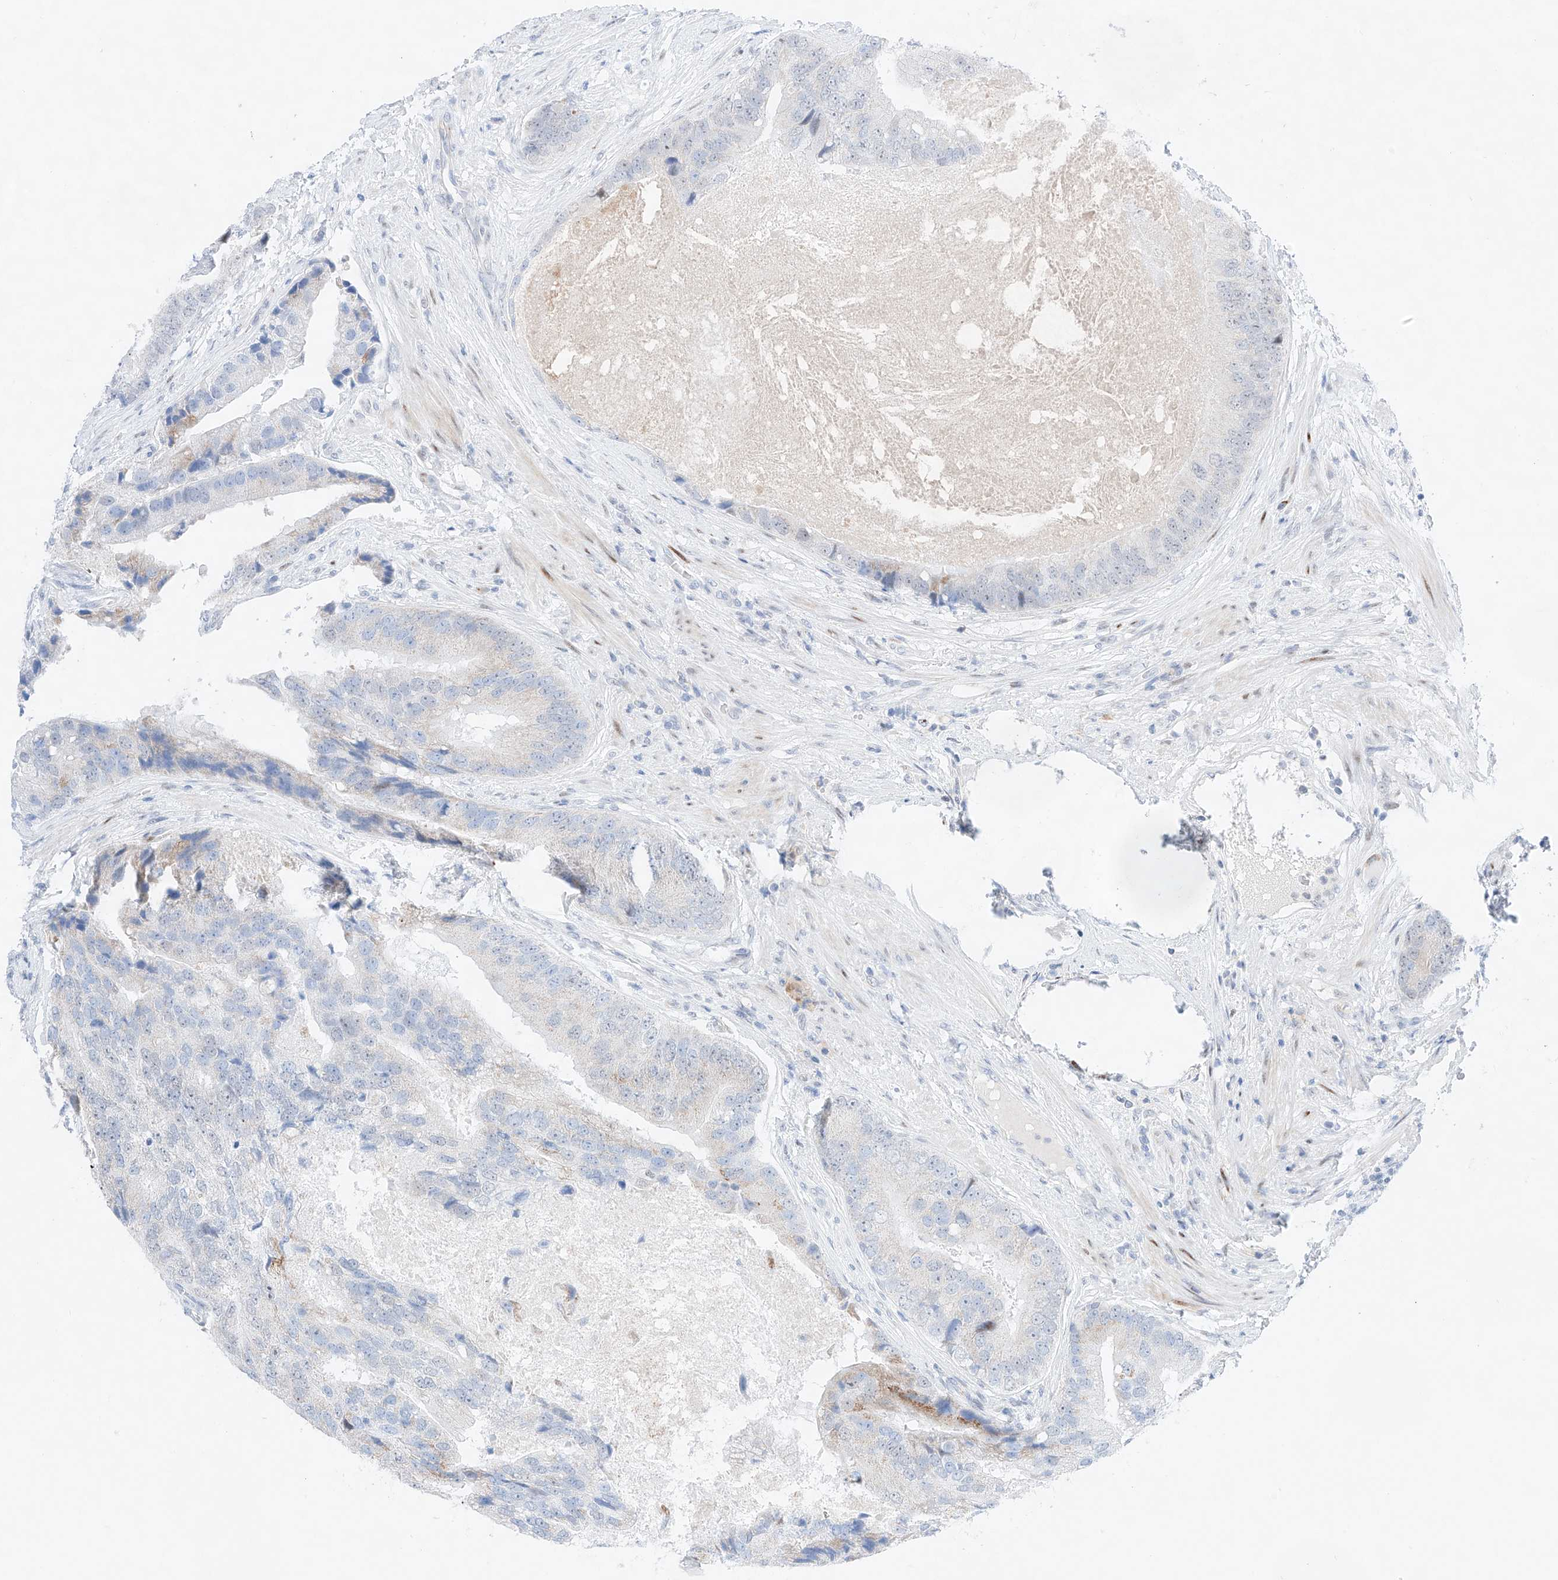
{"staining": {"intensity": "weak", "quantity": "<25%", "location": "cytoplasmic/membranous"}, "tissue": "prostate cancer", "cell_type": "Tumor cells", "image_type": "cancer", "snomed": [{"axis": "morphology", "description": "Adenocarcinoma, High grade"}, {"axis": "topography", "description": "Prostate"}], "caption": "Immunohistochemistry (IHC) of adenocarcinoma (high-grade) (prostate) exhibits no expression in tumor cells.", "gene": "NT5C3B", "patient": {"sex": "male", "age": 70}}